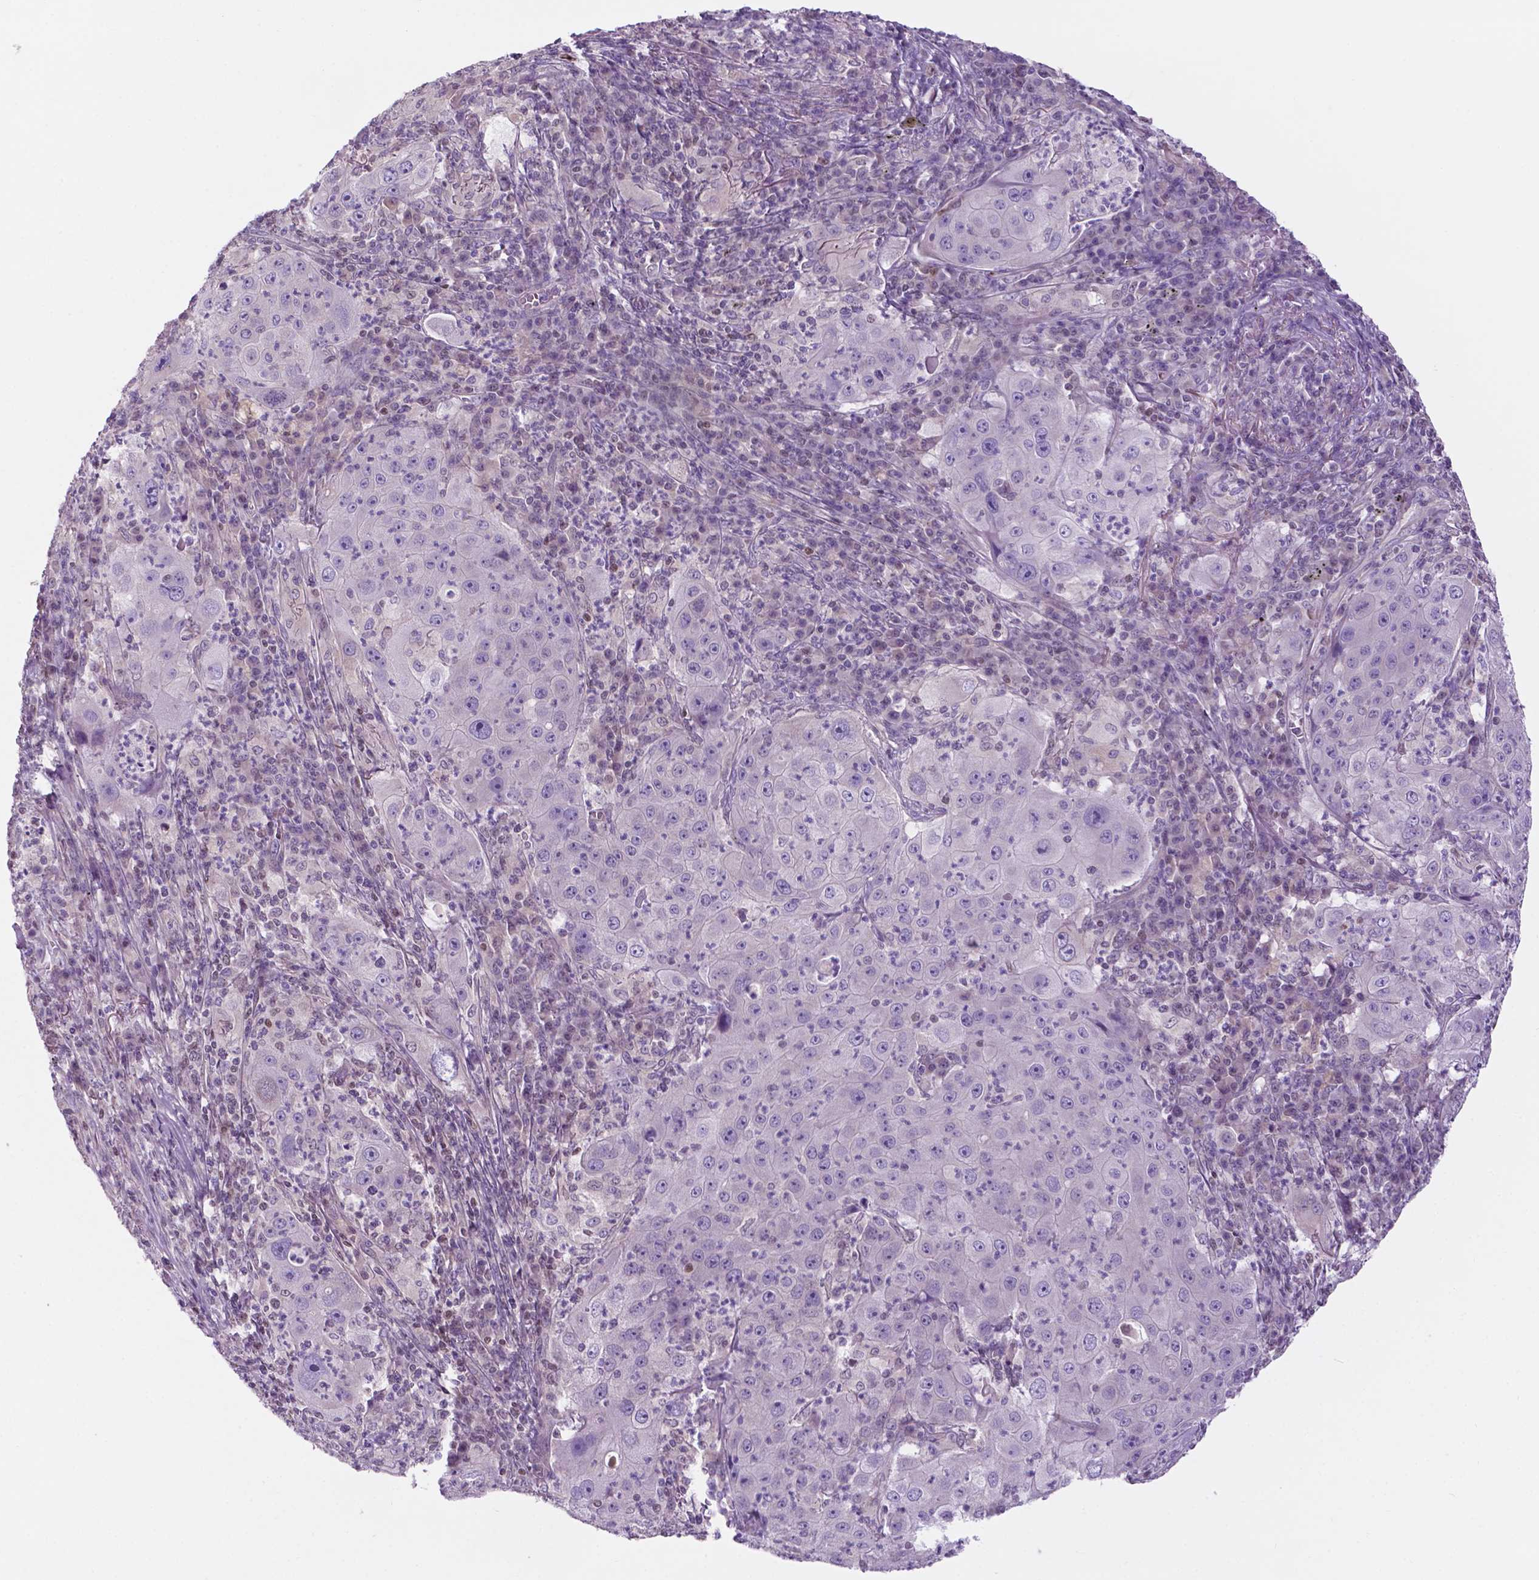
{"staining": {"intensity": "negative", "quantity": "none", "location": "none"}, "tissue": "lung cancer", "cell_type": "Tumor cells", "image_type": "cancer", "snomed": [{"axis": "morphology", "description": "Squamous cell carcinoma, NOS"}, {"axis": "topography", "description": "Lung"}], "caption": "DAB (3,3'-diaminobenzidine) immunohistochemical staining of lung cancer (squamous cell carcinoma) displays no significant expression in tumor cells.", "gene": "FAM50B", "patient": {"sex": "female", "age": 59}}